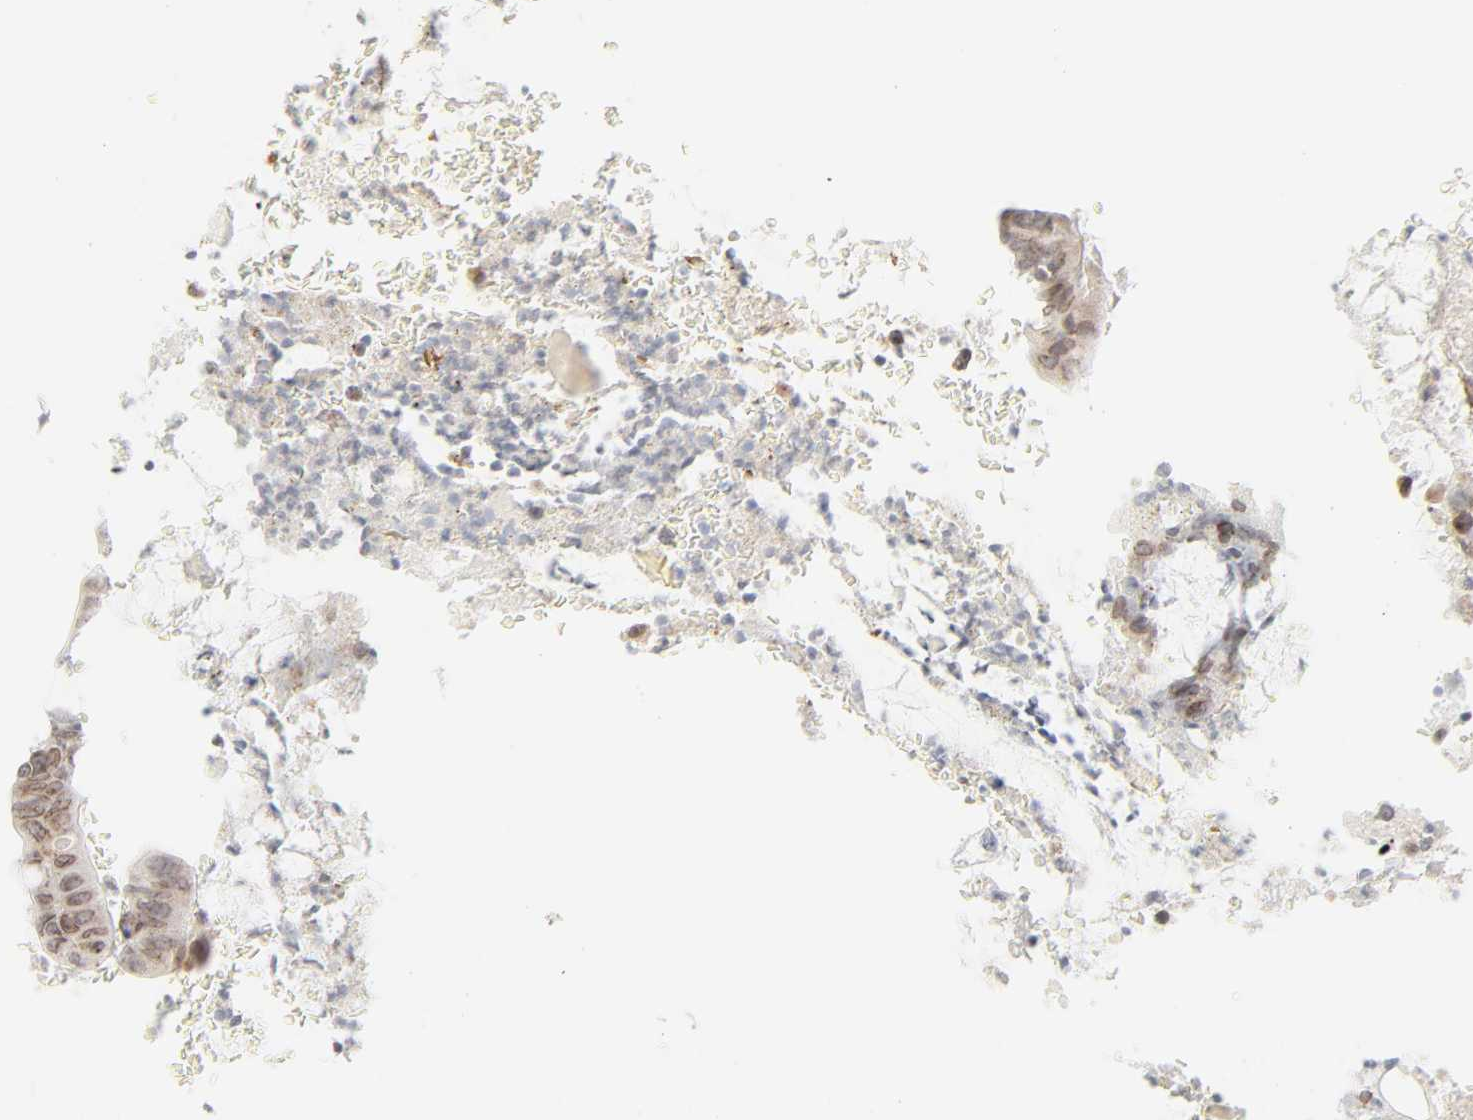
{"staining": {"intensity": "weak", "quantity": "25%-75%", "location": "cytoplasmic/membranous,nuclear"}, "tissue": "colorectal cancer", "cell_type": "Tumor cells", "image_type": "cancer", "snomed": [{"axis": "morphology", "description": "Normal tissue, NOS"}, {"axis": "morphology", "description": "Adenocarcinoma, NOS"}, {"axis": "topography", "description": "Rectum"}], "caption": "Protein expression analysis of adenocarcinoma (colorectal) reveals weak cytoplasmic/membranous and nuclear staining in approximately 25%-75% of tumor cells. (DAB (3,3'-diaminobenzidine) = brown stain, brightfield microscopy at high magnification).", "gene": "MAD1L1", "patient": {"sex": "male", "age": 92}}